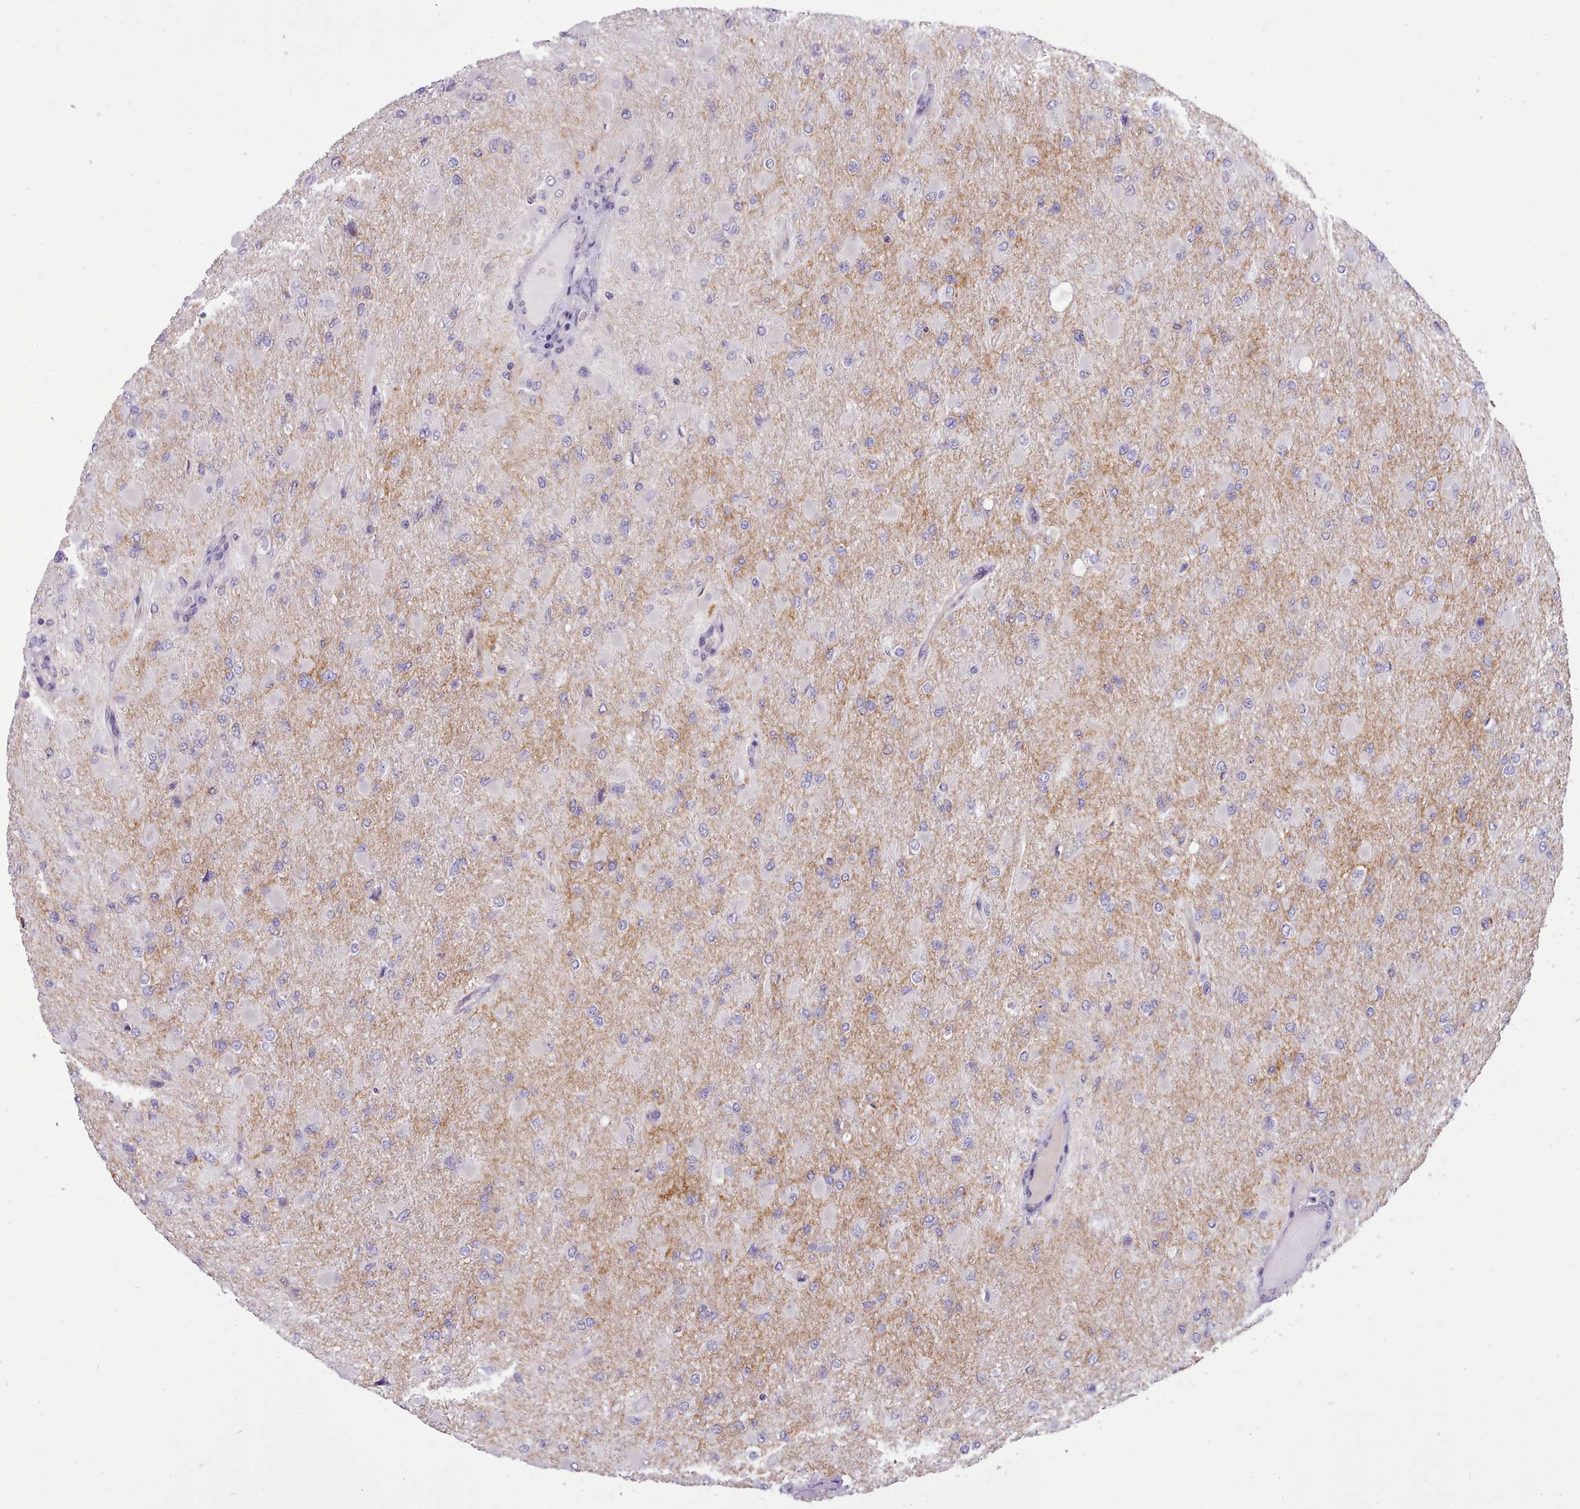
{"staining": {"intensity": "negative", "quantity": "none", "location": "none"}, "tissue": "glioma", "cell_type": "Tumor cells", "image_type": "cancer", "snomed": [{"axis": "morphology", "description": "Glioma, malignant, High grade"}, {"axis": "topography", "description": "Cerebral cortex"}], "caption": "An IHC histopathology image of high-grade glioma (malignant) is shown. There is no staining in tumor cells of high-grade glioma (malignant).", "gene": "CYP2A13", "patient": {"sex": "female", "age": 36}}